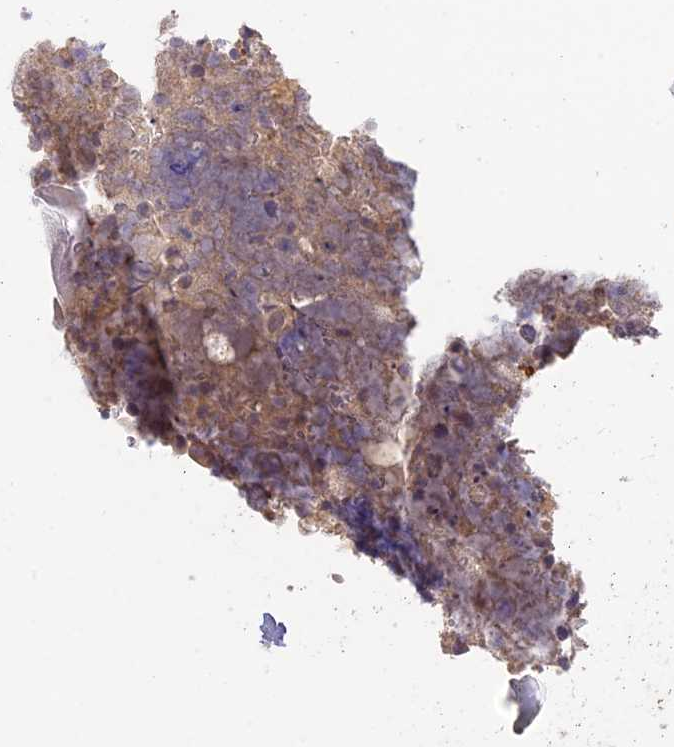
{"staining": {"intensity": "weak", "quantity": ">75%", "location": "cytoplasmic/membranous"}, "tissue": "urinary bladder", "cell_type": "Urothelial cells", "image_type": "normal", "snomed": [{"axis": "morphology", "description": "Normal tissue, NOS"}, {"axis": "morphology", "description": "Inflammation, NOS"}, {"axis": "topography", "description": "Urinary bladder"}], "caption": "Immunohistochemical staining of normal human urinary bladder shows >75% levels of weak cytoplasmic/membranous protein positivity in approximately >75% of urothelial cells. Ihc stains the protein in brown and the nuclei are stained blue.", "gene": "PGK1", "patient": {"sex": "male", "age": 64}}